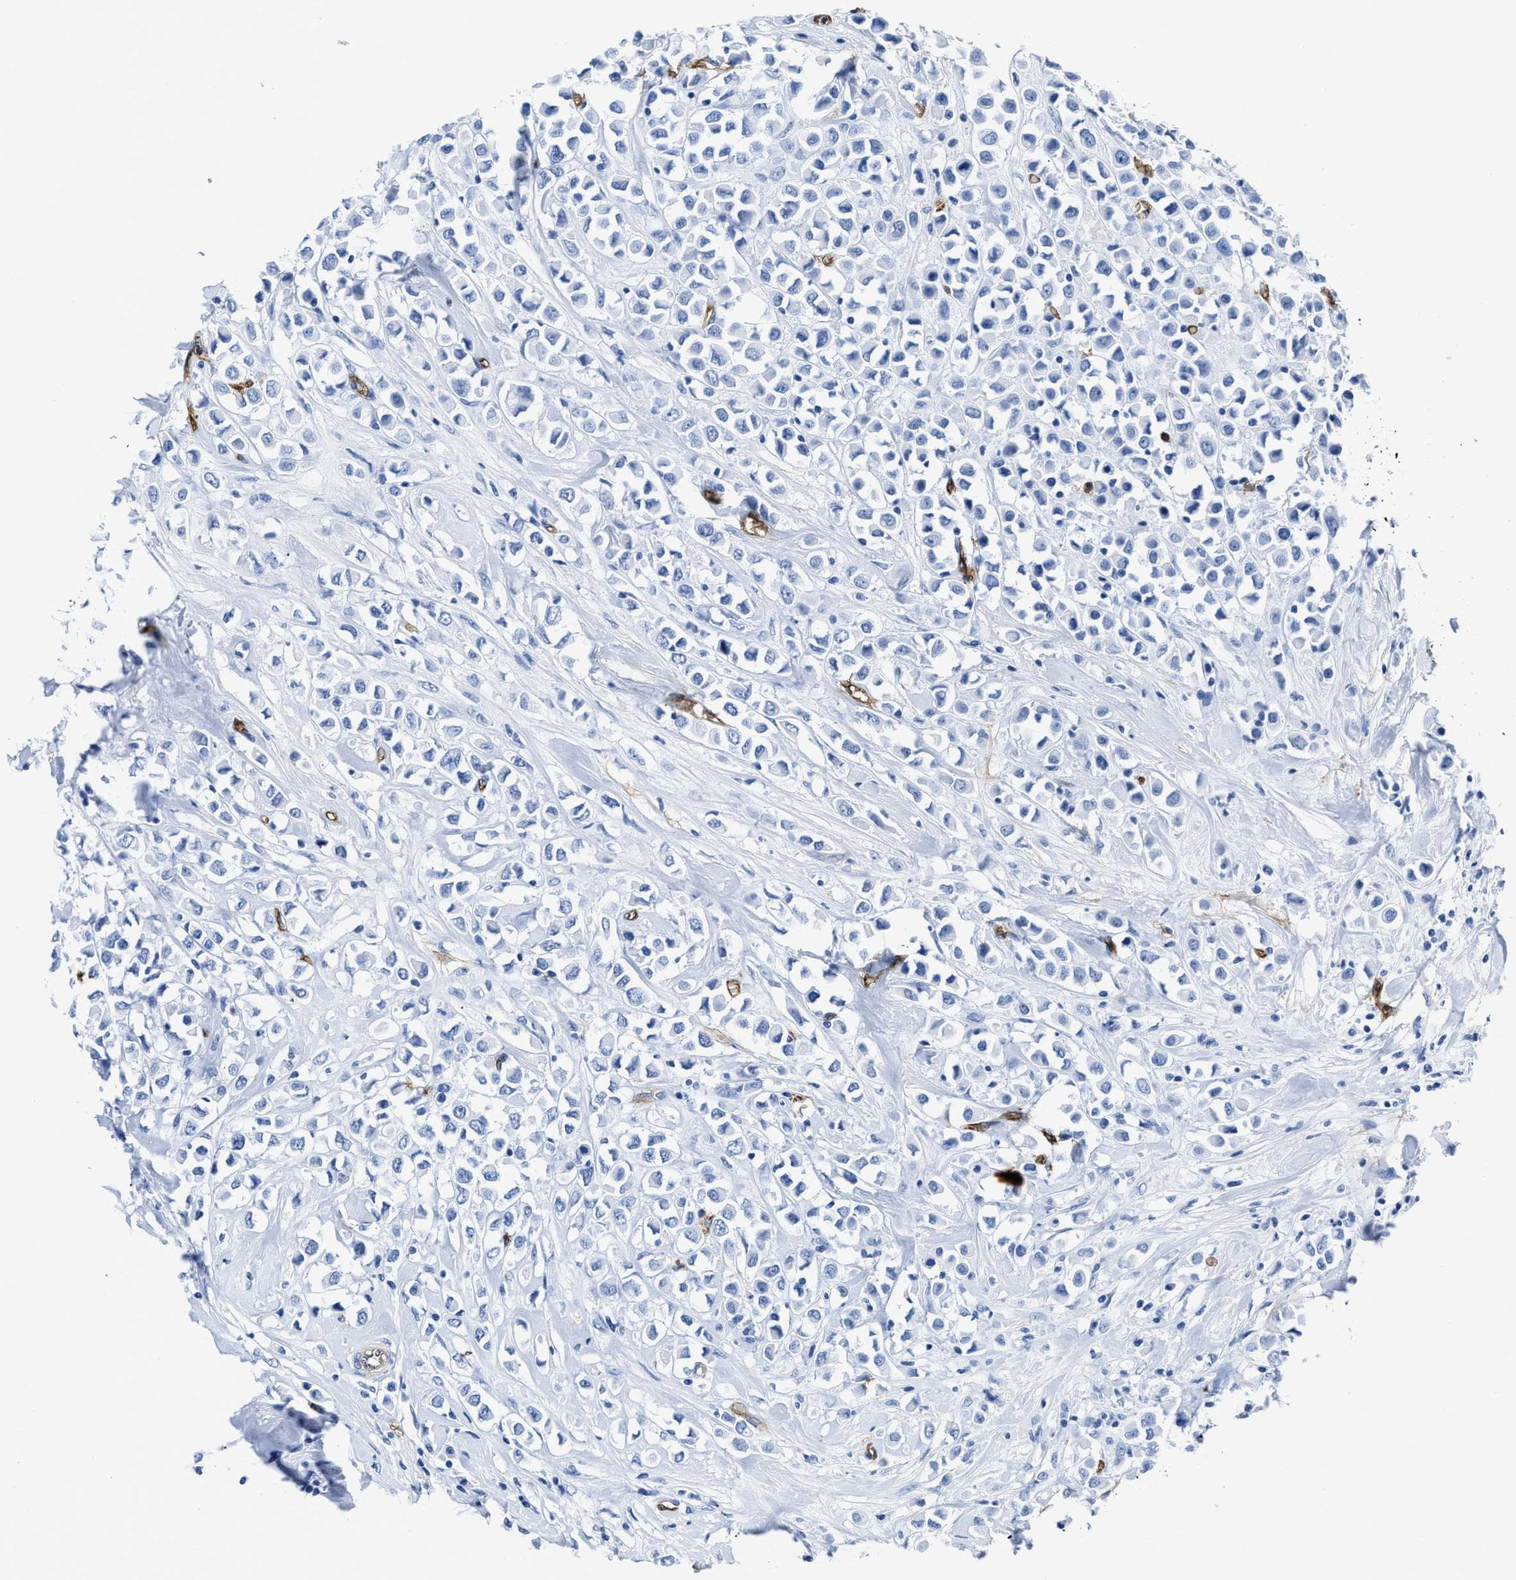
{"staining": {"intensity": "negative", "quantity": "none", "location": "none"}, "tissue": "breast cancer", "cell_type": "Tumor cells", "image_type": "cancer", "snomed": [{"axis": "morphology", "description": "Duct carcinoma"}, {"axis": "topography", "description": "Breast"}], "caption": "Immunohistochemistry (IHC) image of breast intraductal carcinoma stained for a protein (brown), which exhibits no positivity in tumor cells.", "gene": "AQP1", "patient": {"sex": "female", "age": 61}}